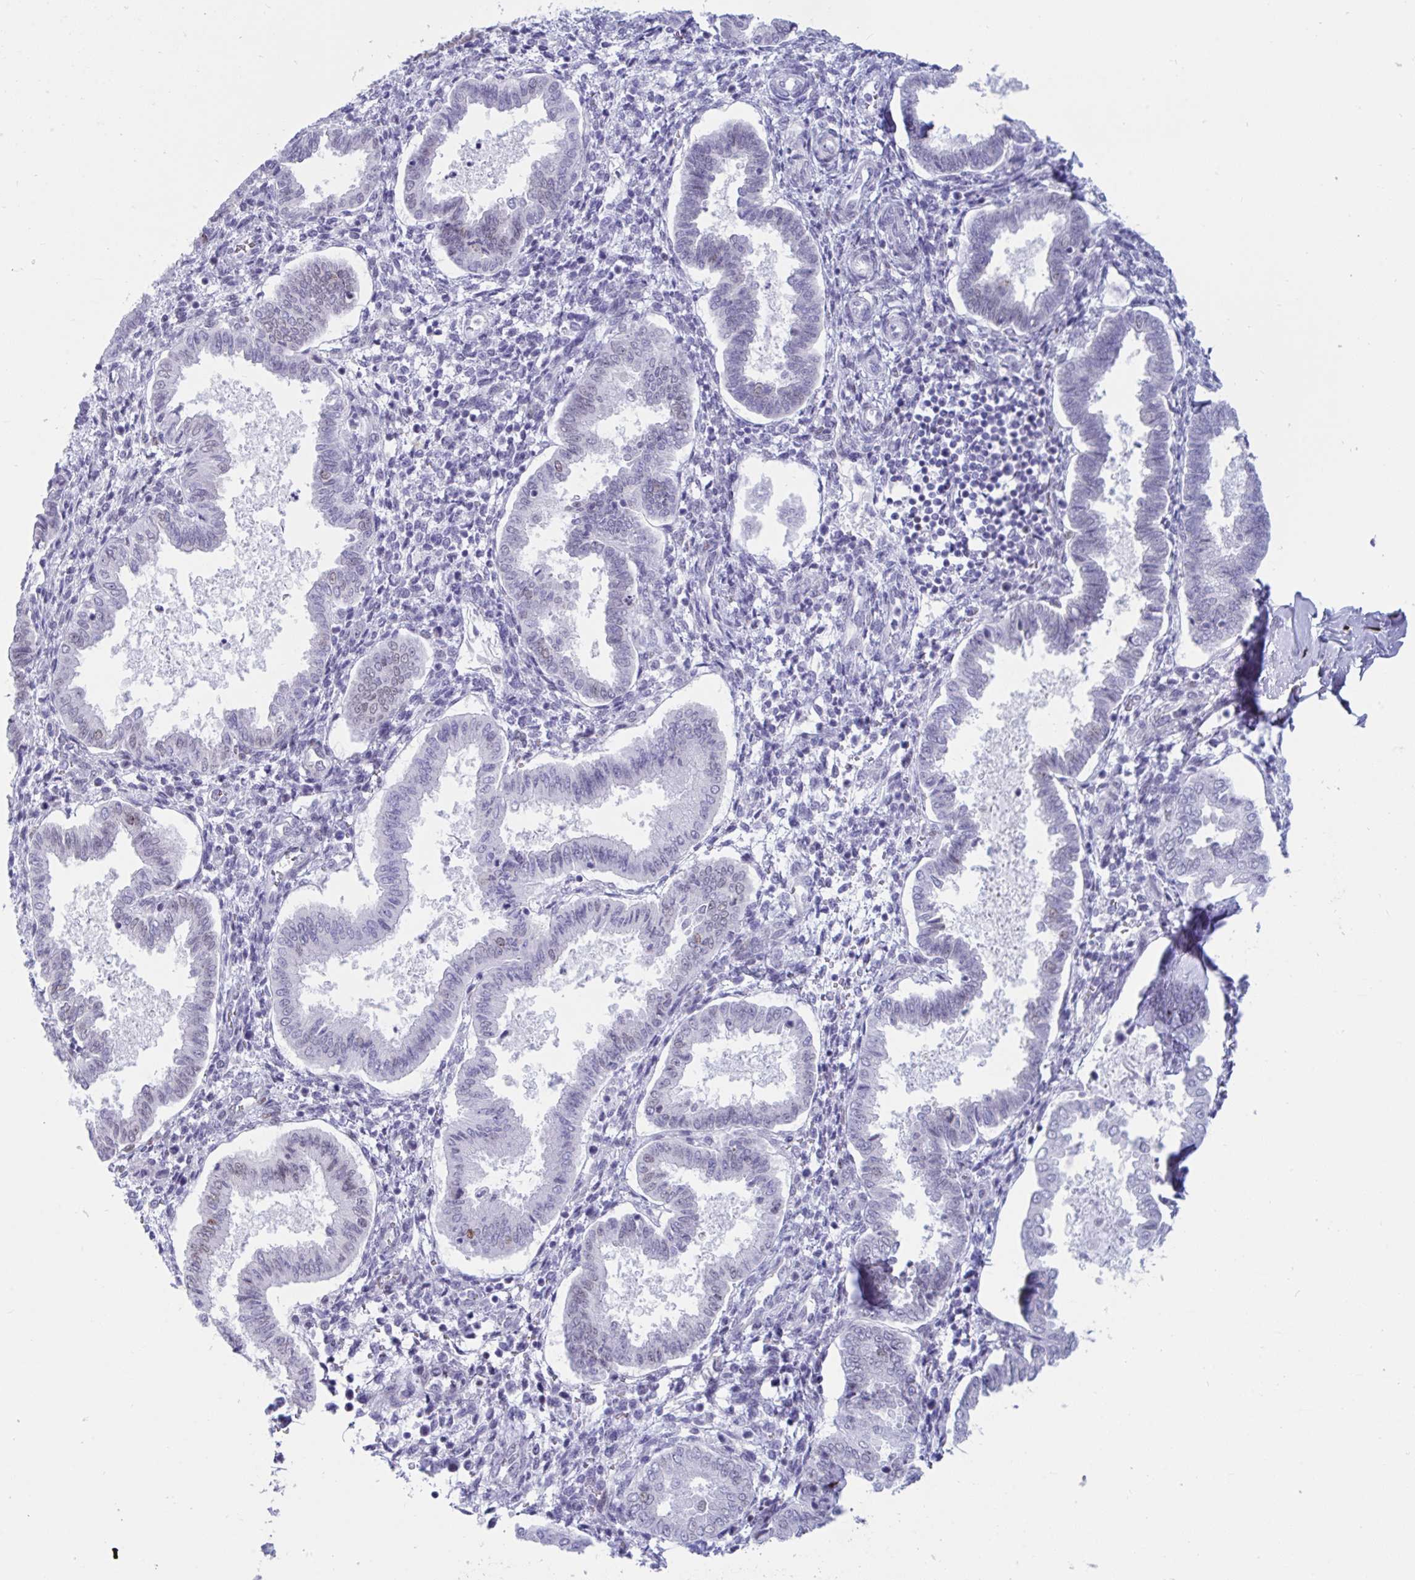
{"staining": {"intensity": "strong", "quantity": "25%-75%", "location": "nuclear"}, "tissue": "endometrium", "cell_type": "Cells in endometrial stroma", "image_type": "normal", "snomed": [{"axis": "morphology", "description": "Normal tissue, NOS"}, {"axis": "topography", "description": "Endometrium"}], "caption": "DAB immunohistochemical staining of unremarkable endometrium displays strong nuclear protein positivity in about 25%-75% of cells in endometrial stroma. Nuclei are stained in blue.", "gene": "IKZF2", "patient": {"sex": "female", "age": 24}}